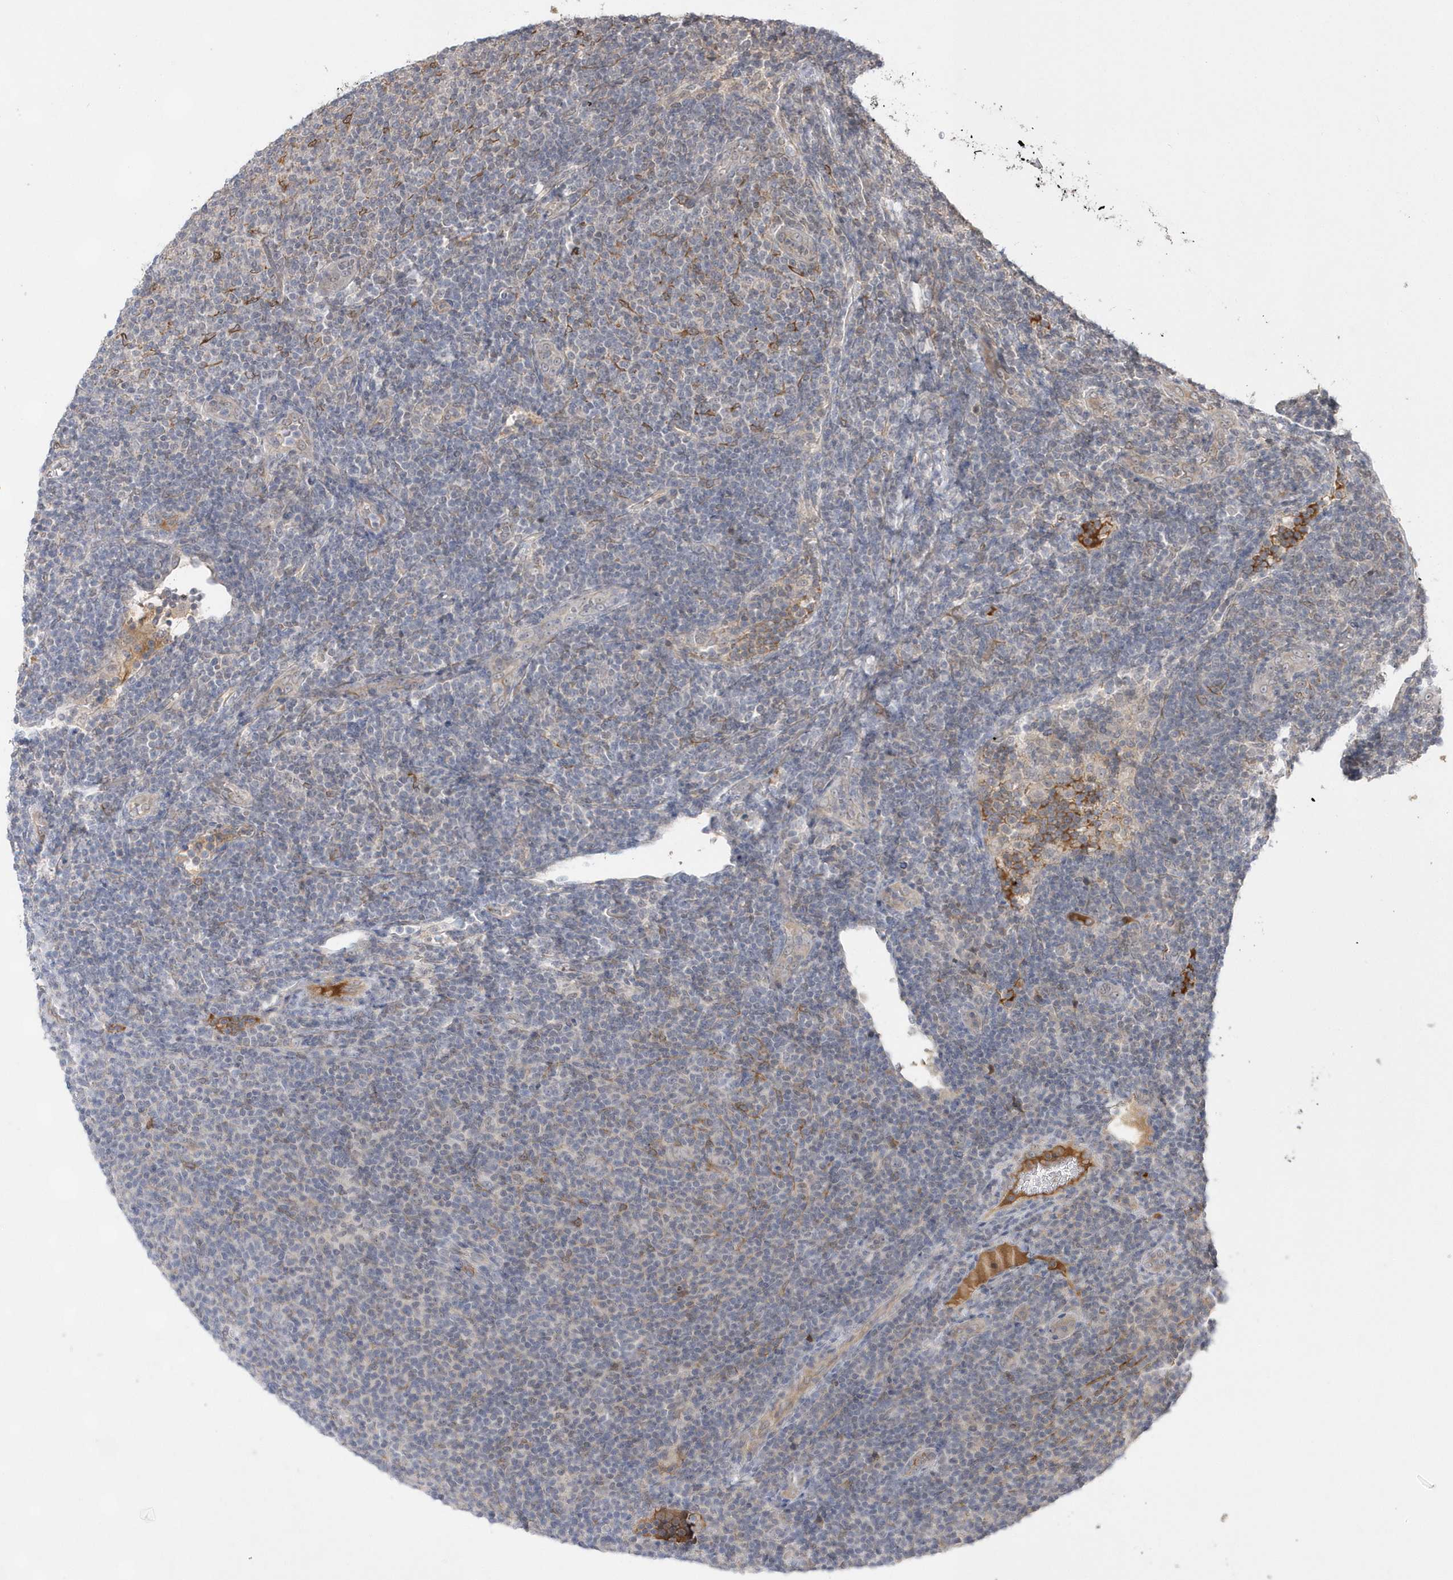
{"staining": {"intensity": "negative", "quantity": "none", "location": "none"}, "tissue": "lymphoma", "cell_type": "Tumor cells", "image_type": "cancer", "snomed": [{"axis": "morphology", "description": "Malignant lymphoma, non-Hodgkin's type, Low grade"}, {"axis": "topography", "description": "Lymph node"}], "caption": "Low-grade malignant lymphoma, non-Hodgkin's type was stained to show a protein in brown. There is no significant staining in tumor cells. The staining is performed using DAB brown chromogen with nuclei counter-stained in using hematoxylin.", "gene": "TMEM132B", "patient": {"sex": "male", "age": 66}}